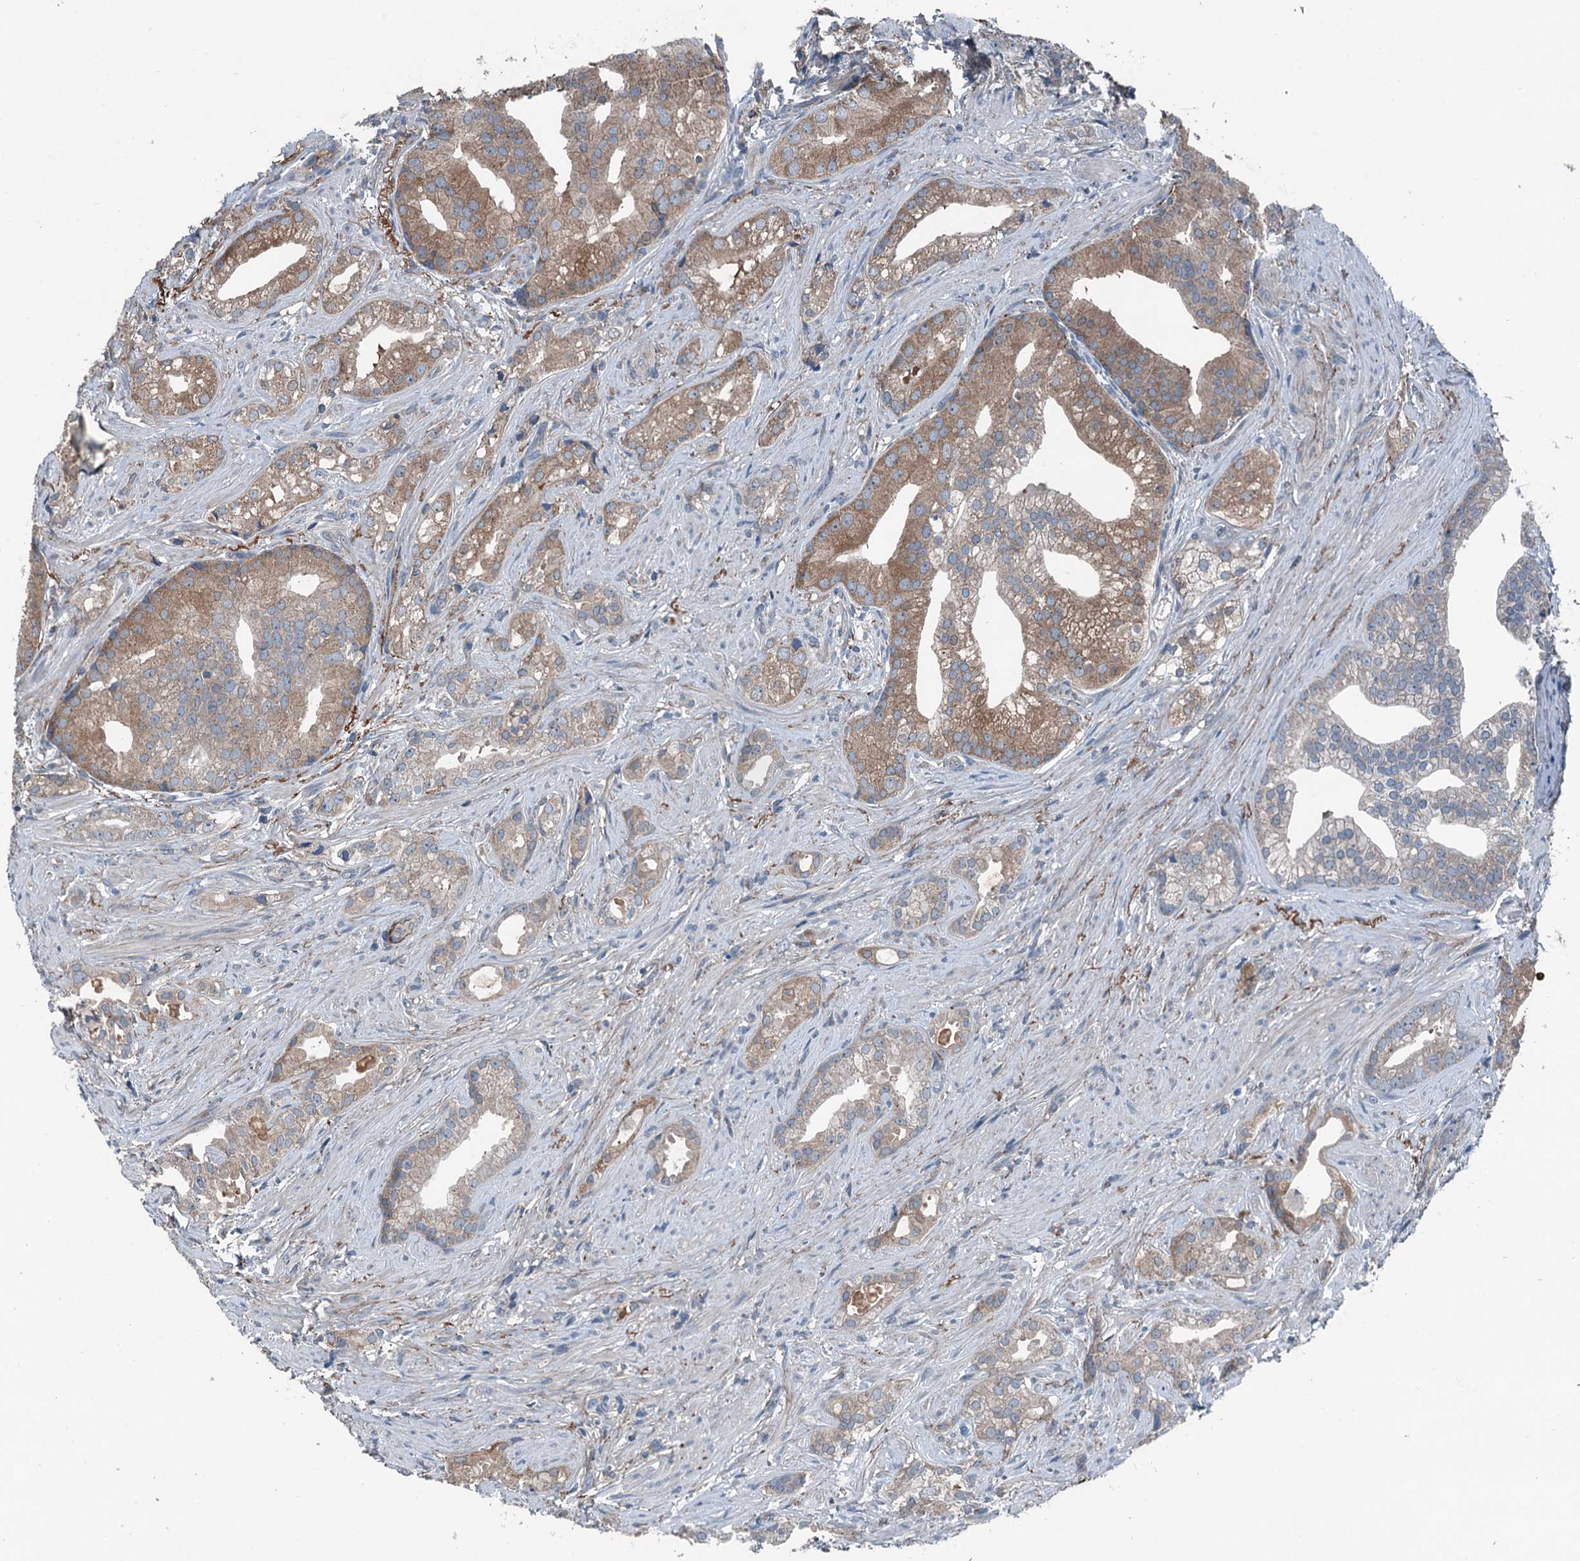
{"staining": {"intensity": "moderate", "quantity": "25%-75%", "location": "cytoplasmic/membranous"}, "tissue": "prostate cancer", "cell_type": "Tumor cells", "image_type": "cancer", "snomed": [{"axis": "morphology", "description": "Adenocarcinoma, Low grade"}, {"axis": "topography", "description": "Prostate"}], "caption": "A brown stain labels moderate cytoplasmic/membranous expression of a protein in human prostate low-grade adenocarcinoma tumor cells.", "gene": "PDSS1", "patient": {"sex": "male", "age": 71}}